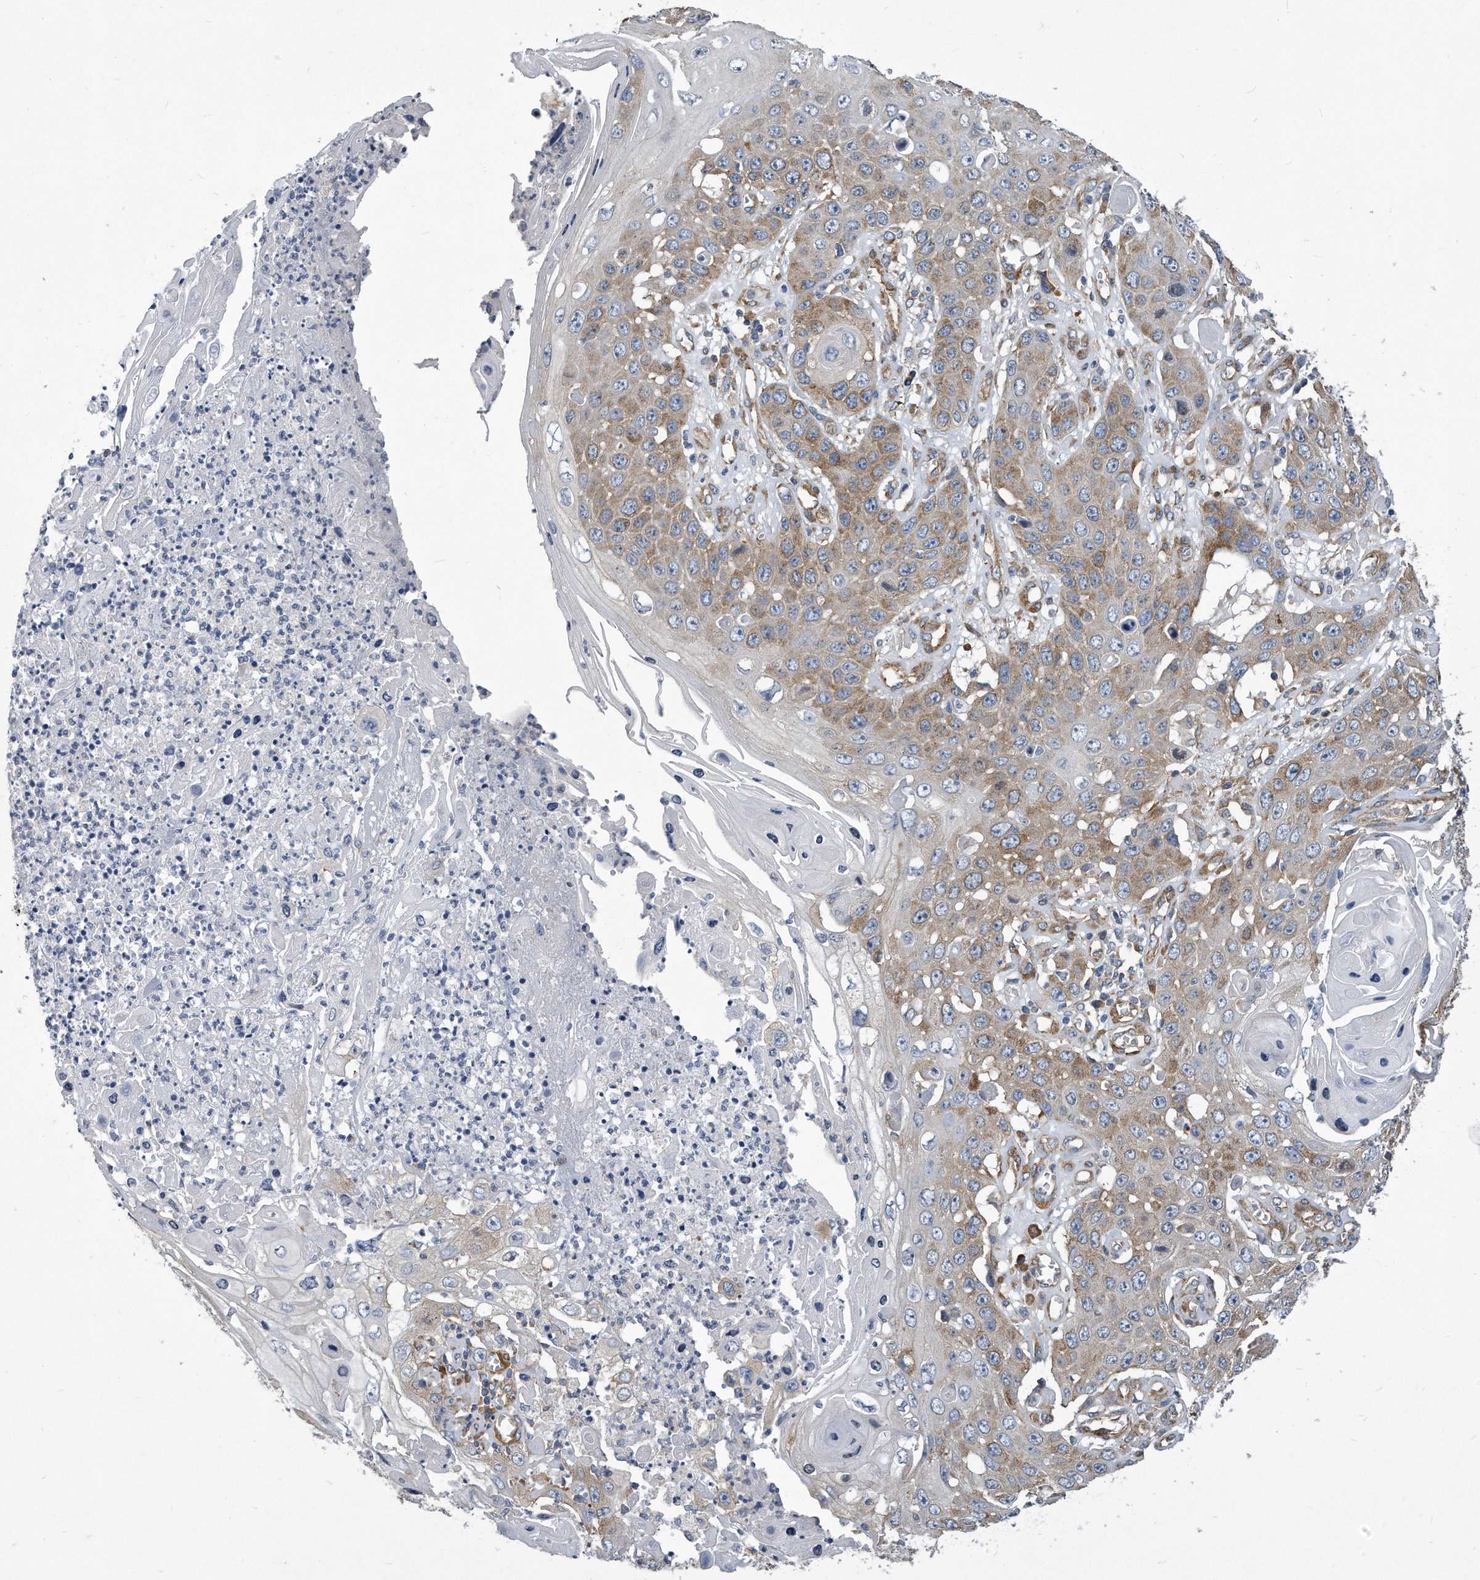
{"staining": {"intensity": "moderate", "quantity": "25%-75%", "location": "cytoplasmic/membranous"}, "tissue": "skin cancer", "cell_type": "Tumor cells", "image_type": "cancer", "snomed": [{"axis": "morphology", "description": "Squamous cell carcinoma, NOS"}, {"axis": "topography", "description": "Skin"}], "caption": "Immunohistochemistry (IHC) histopathology image of neoplastic tissue: human skin cancer (squamous cell carcinoma) stained using immunohistochemistry demonstrates medium levels of moderate protein expression localized specifically in the cytoplasmic/membranous of tumor cells, appearing as a cytoplasmic/membranous brown color.", "gene": "EIF2B4", "patient": {"sex": "male", "age": 55}}